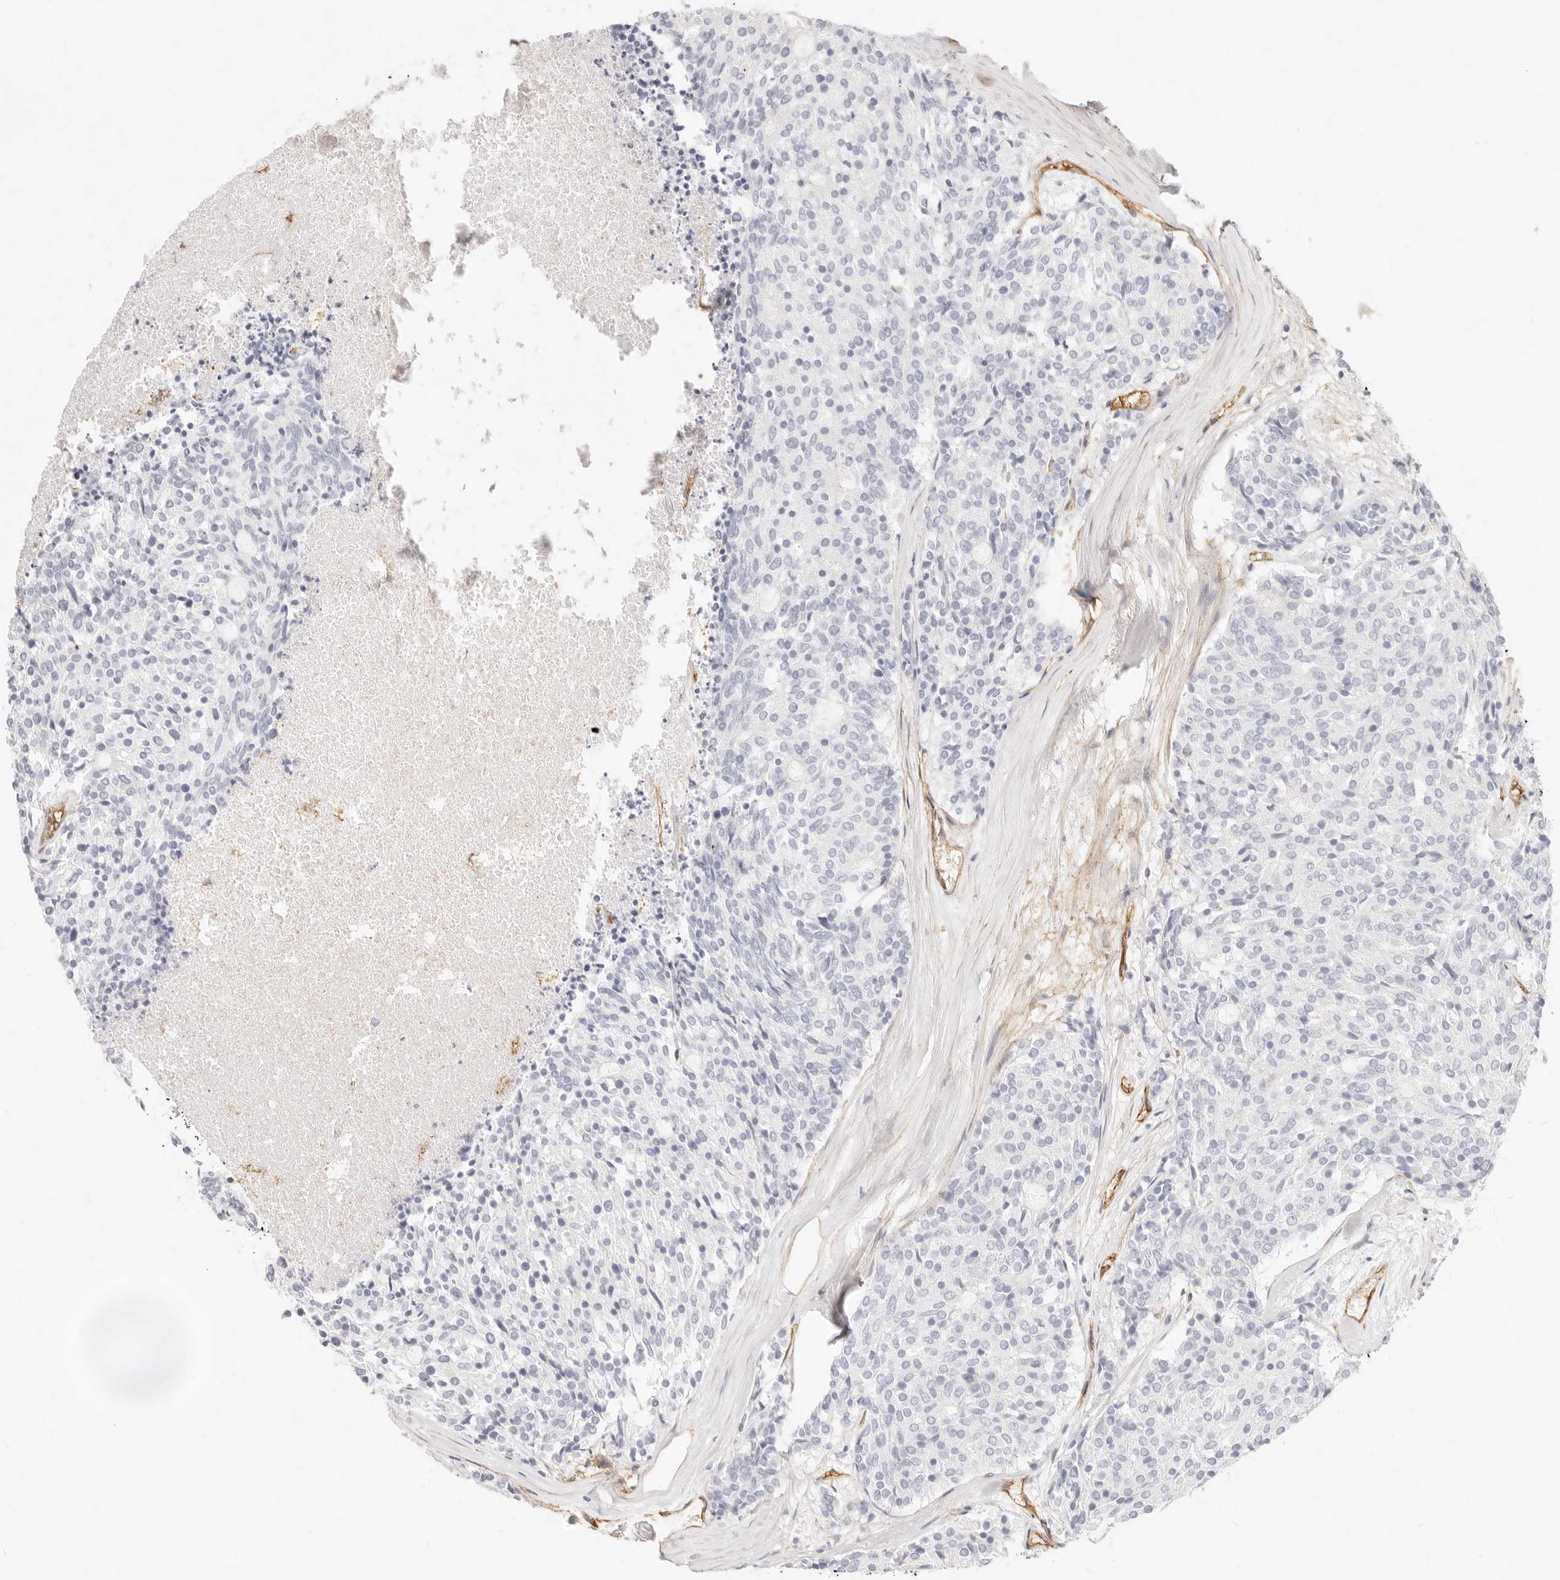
{"staining": {"intensity": "negative", "quantity": "none", "location": "none"}, "tissue": "carcinoid", "cell_type": "Tumor cells", "image_type": "cancer", "snomed": [{"axis": "morphology", "description": "Carcinoid, malignant, NOS"}, {"axis": "topography", "description": "Pancreas"}], "caption": "This micrograph is of carcinoid stained with immunohistochemistry to label a protein in brown with the nuclei are counter-stained blue. There is no staining in tumor cells.", "gene": "NUS1", "patient": {"sex": "female", "age": 54}}